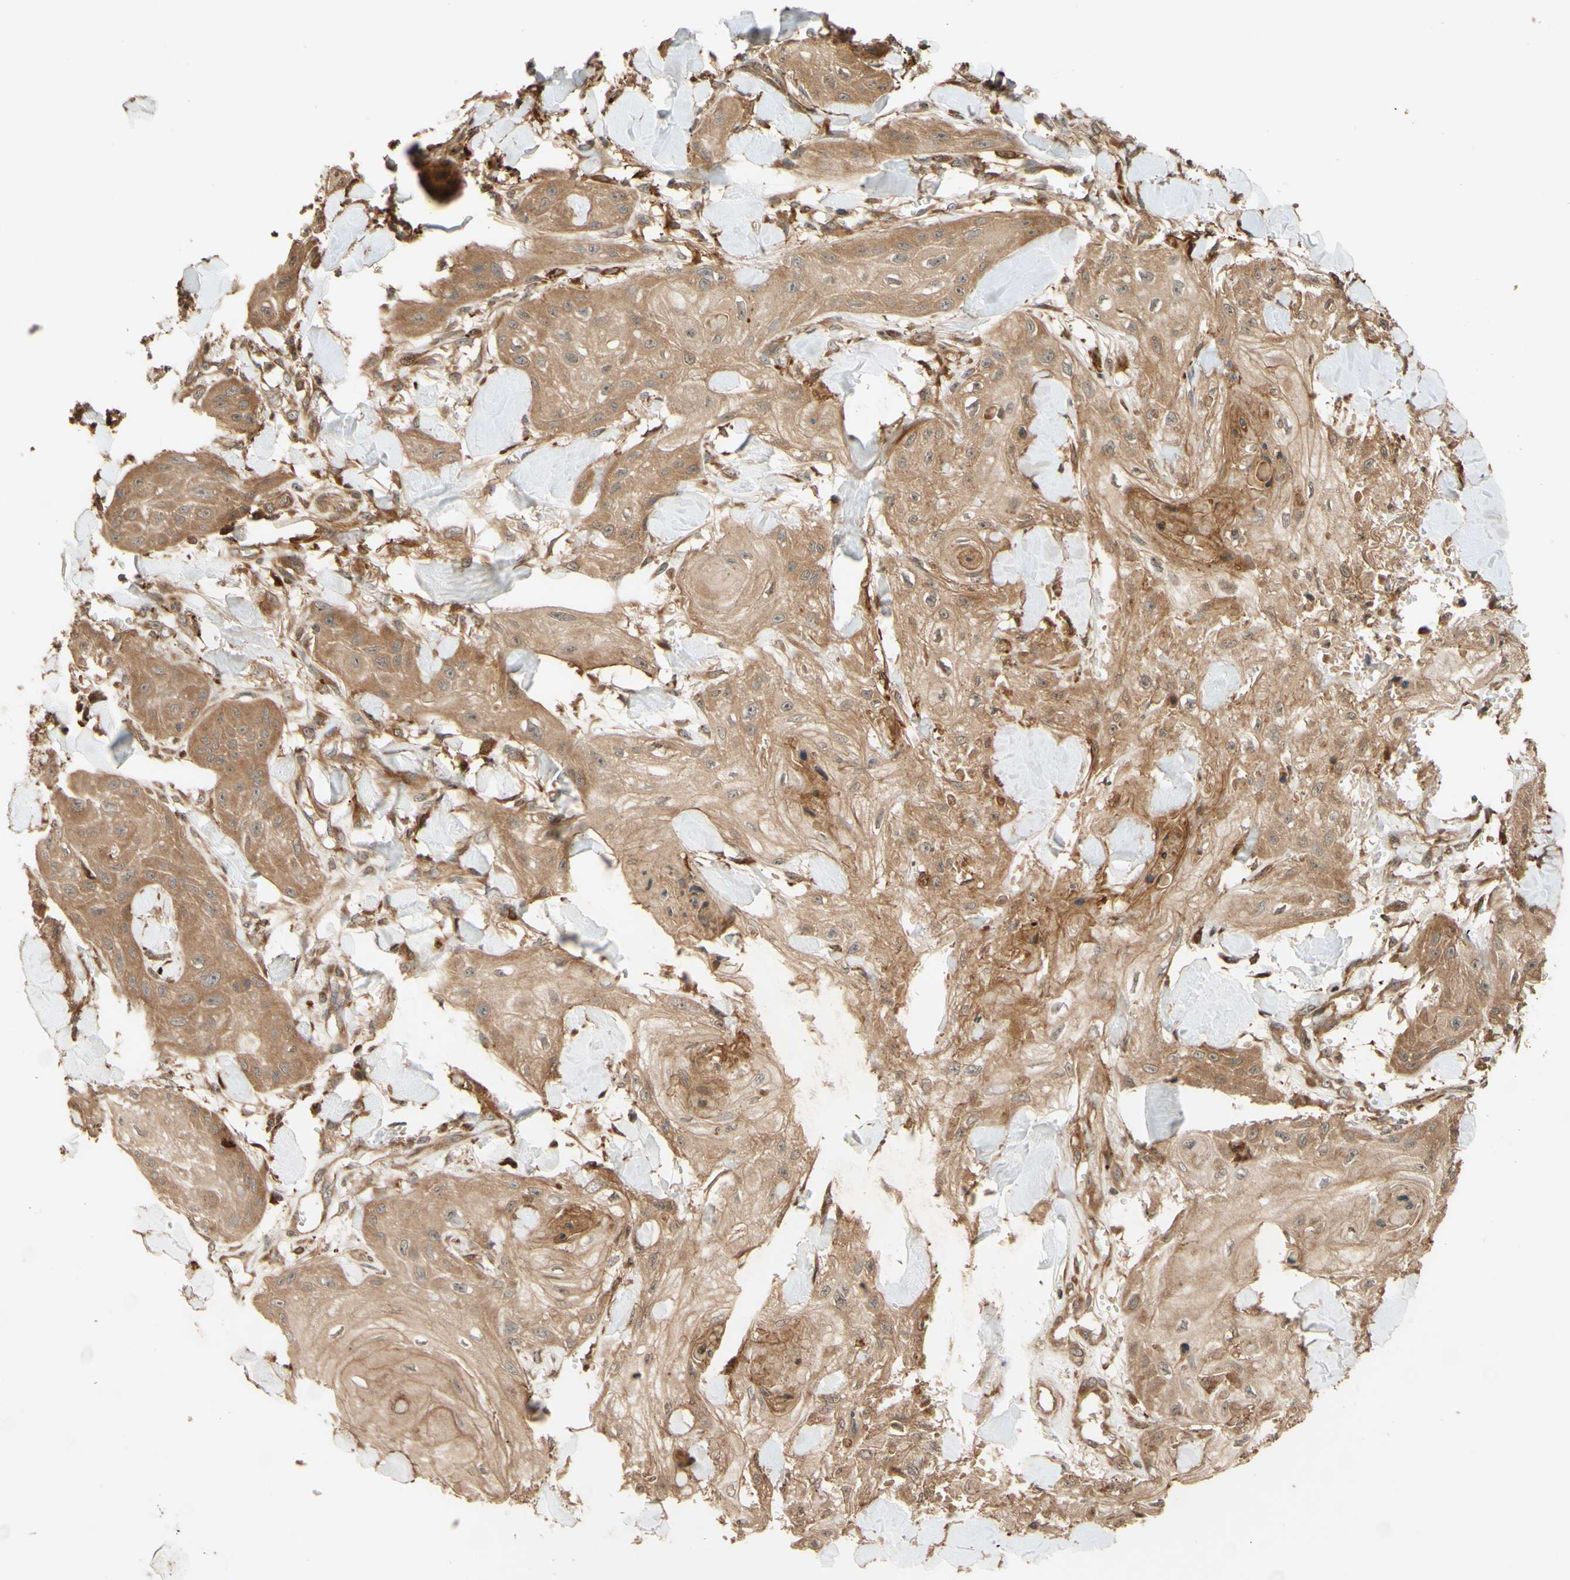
{"staining": {"intensity": "moderate", "quantity": ">75%", "location": "cytoplasmic/membranous"}, "tissue": "skin cancer", "cell_type": "Tumor cells", "image_type": "cancer", "snomed": [{"axis": "morphology", "description": "Squamous cell carcinoma, NOS"}, {"axis": "topography", "description": "Skin"}], "caption": "Squamous cell carcinoma (skin) stained with IHC exhibits moderate cytoplasmic/membranous positivity in approximately >75% of tumor cells.", "gene": "RNF19A", "patient": {"sex": "male", "age": 74}}